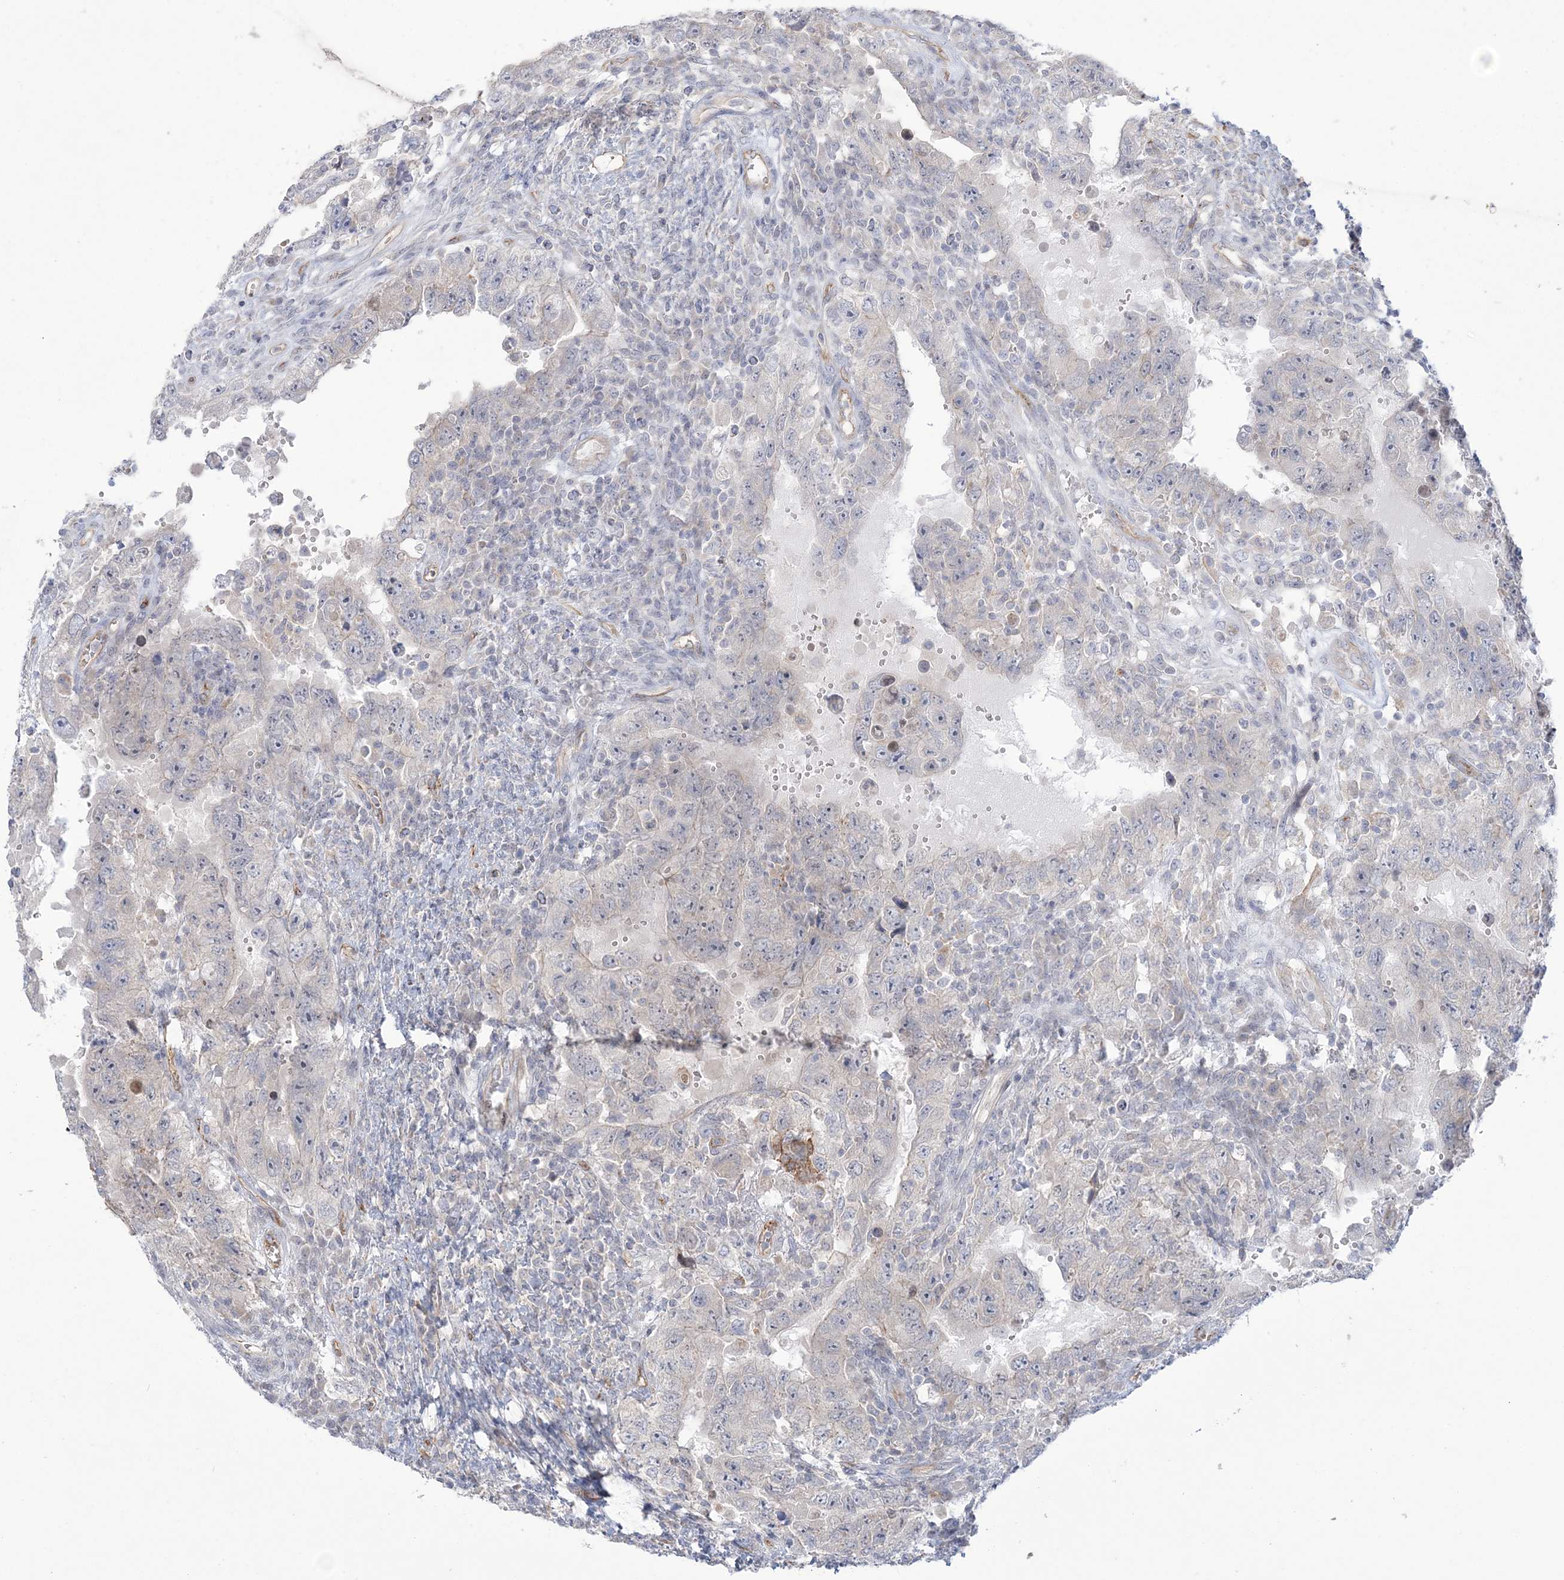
{"staining": {"intensity": "negative", "quantity": "none", "location": "none"}, "tissue": "testis cancer", "cell_type": "Tumor cells", "image_type": "cancer", "snomed": [{"axis": "morphology", "description": "Carcinoma, Embryonal, NOS"}, {"axis": "topography", "description": "Testis"}], "caption": "DAB immunohistochemical staining of testis cancer demonstrates no significant expression in tumor cells.", "gene": "FARSB", "patient": {"sex": "male", "age": 26}}